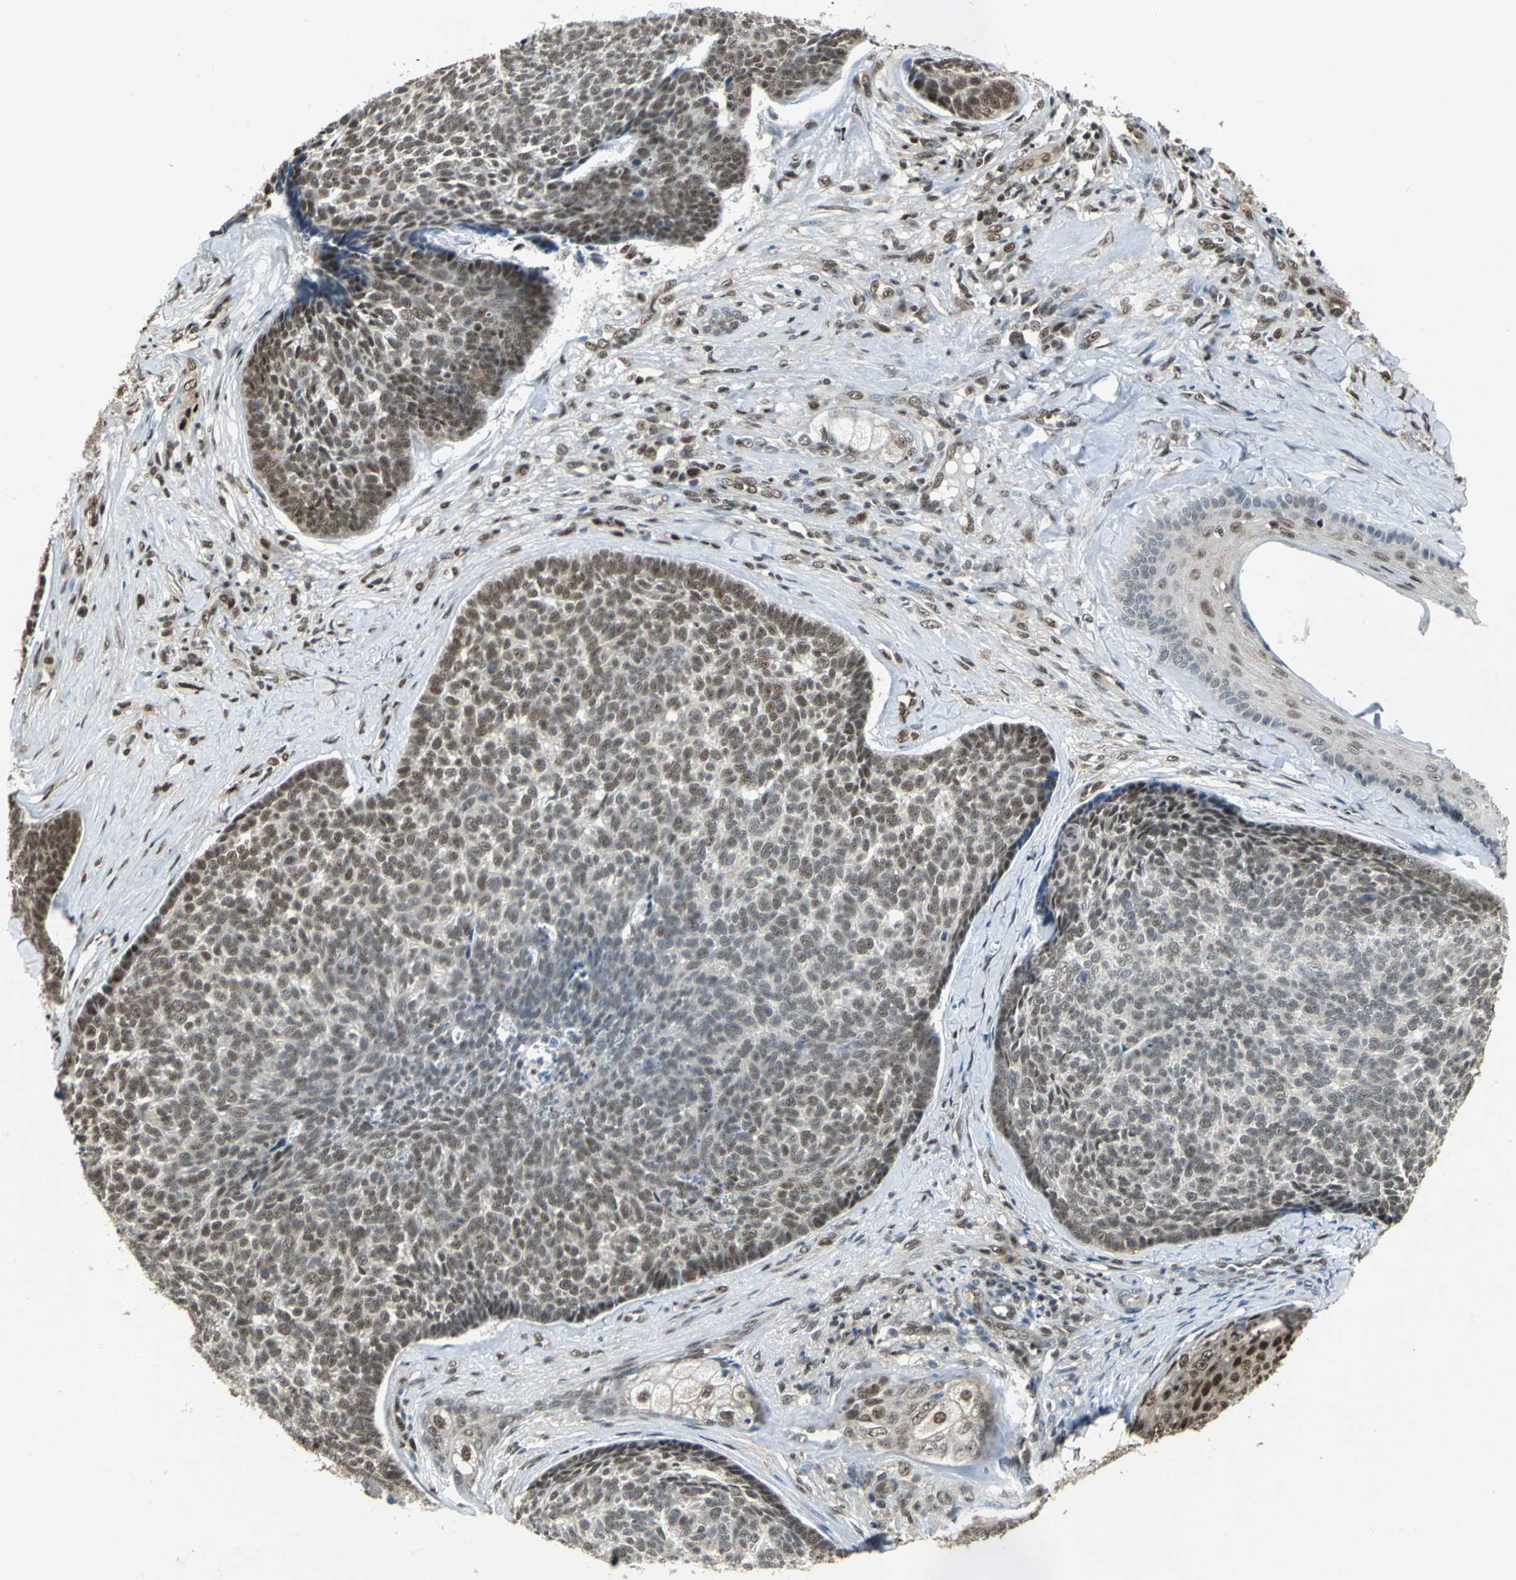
{"staining": {"intensity": "weak", "quantity": "25%-75%", "location": "nuclear"}, "tissue": "skin cancer", "cell_type": "Tumor cells", "image_type": "cancer", "snomed": [{"axis": "morphology", "description": "Basal cell carcinoma"}, {"axis": "topography", "description": "Skin"}], "caption": "Weak nuclear protein expression is seen in approximately 25%-75% of tumor cells in skin basal cell carcinoma.", "gene": "DDX5", "patient": {"sex": "male", "age": 84}}